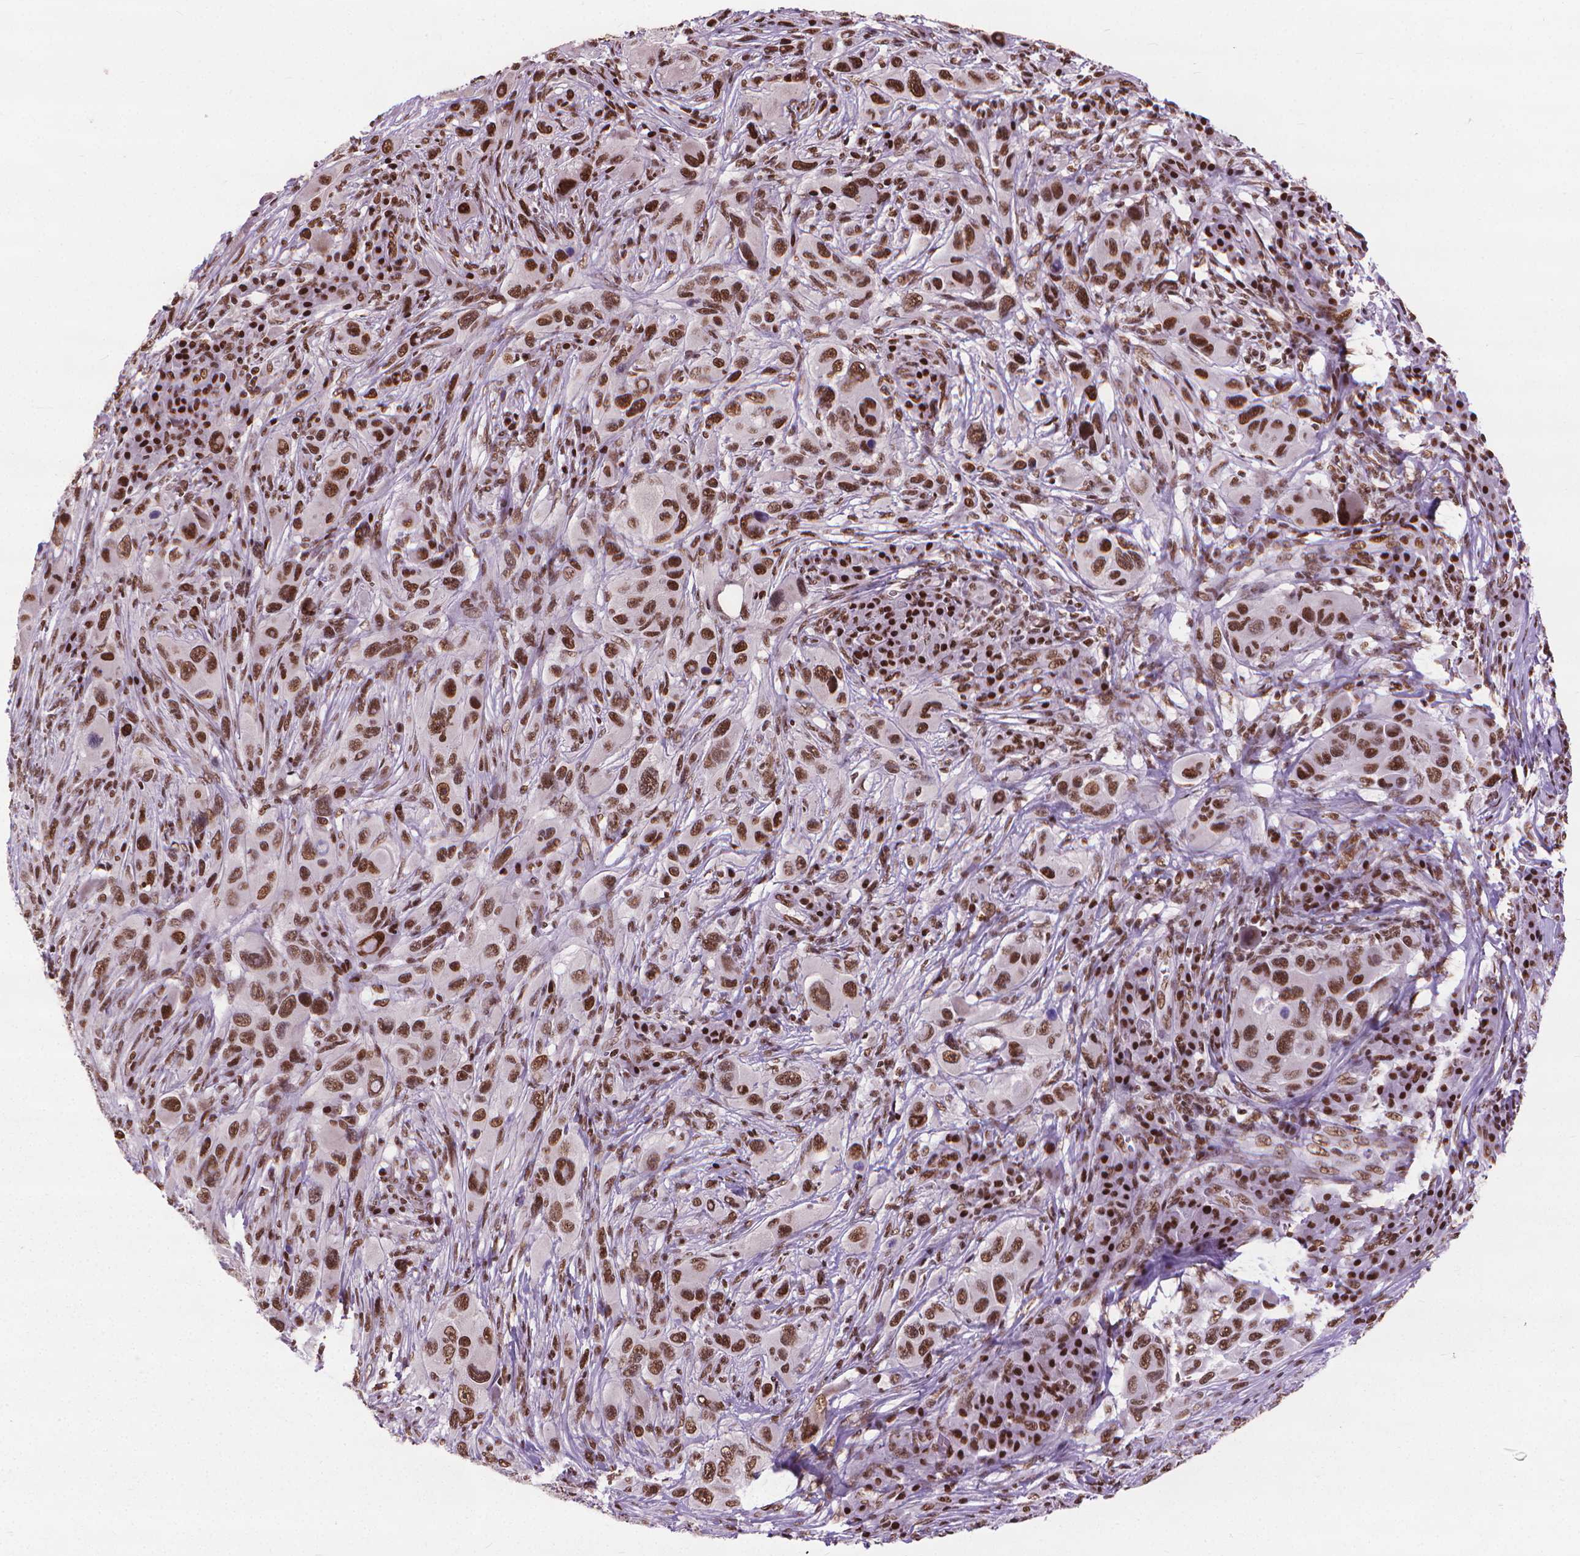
{"staining": {"intensity": "strong", "quantity": ">75%", "location": "nuclear"}, "tissue": "melanoma", "cell_type": "Tumor cells", "image_type": "cancer", "snomed": [{"axis": "morphology", "description": "Malignant melanoma, NOS"}, {"axis": "topography", "description": "Skin"}], "caption": "The immunohistochemical stain labels strong nuclear staining in tumor cells of malignant melanoma tissue.", "gene": "AKAP8", "patient": {"sex": "male", "age": 53}}